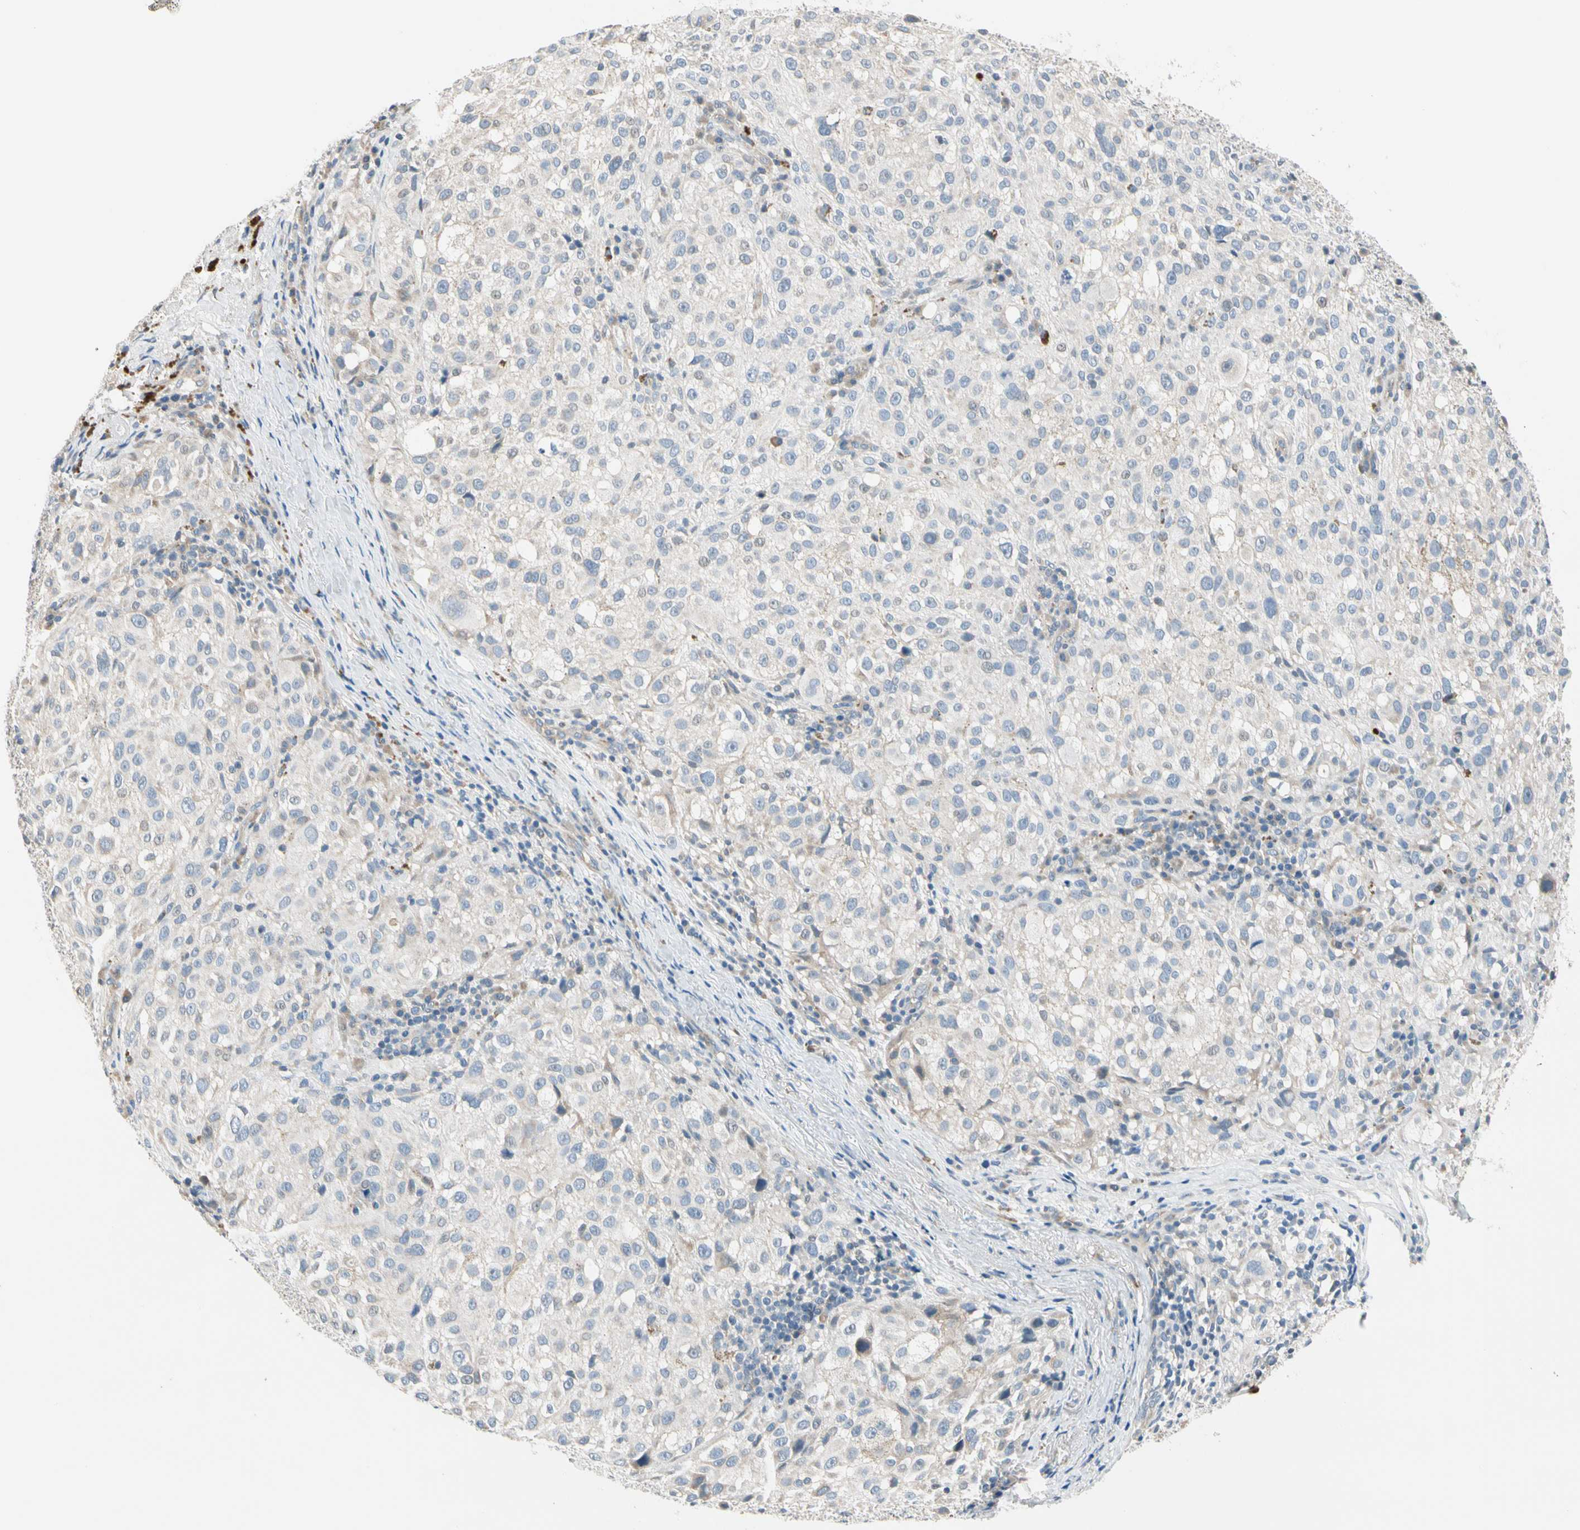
{"staining": {"intensity": "weak", "quantity": "<25%", "location": "cytoplasmic/membranous"}, "tissue": "melanoma", "cell_type": "Tumor cells", "image_type": "cancer", "snomed": [{"axis": "morphology", "description": "Necrosis, NOS"}, {"axis": "morphology", "description": "Malignant melanoma, NOS"}, {"axis": "topography", "description": "Skin"}], "caption": "Human melanoma stained for a protein using immunohistochemistry (IHC) demonstrates no expression in tumor cells.", "gene": "GPR153", "patient": {"sex": "female", "age": 87}}